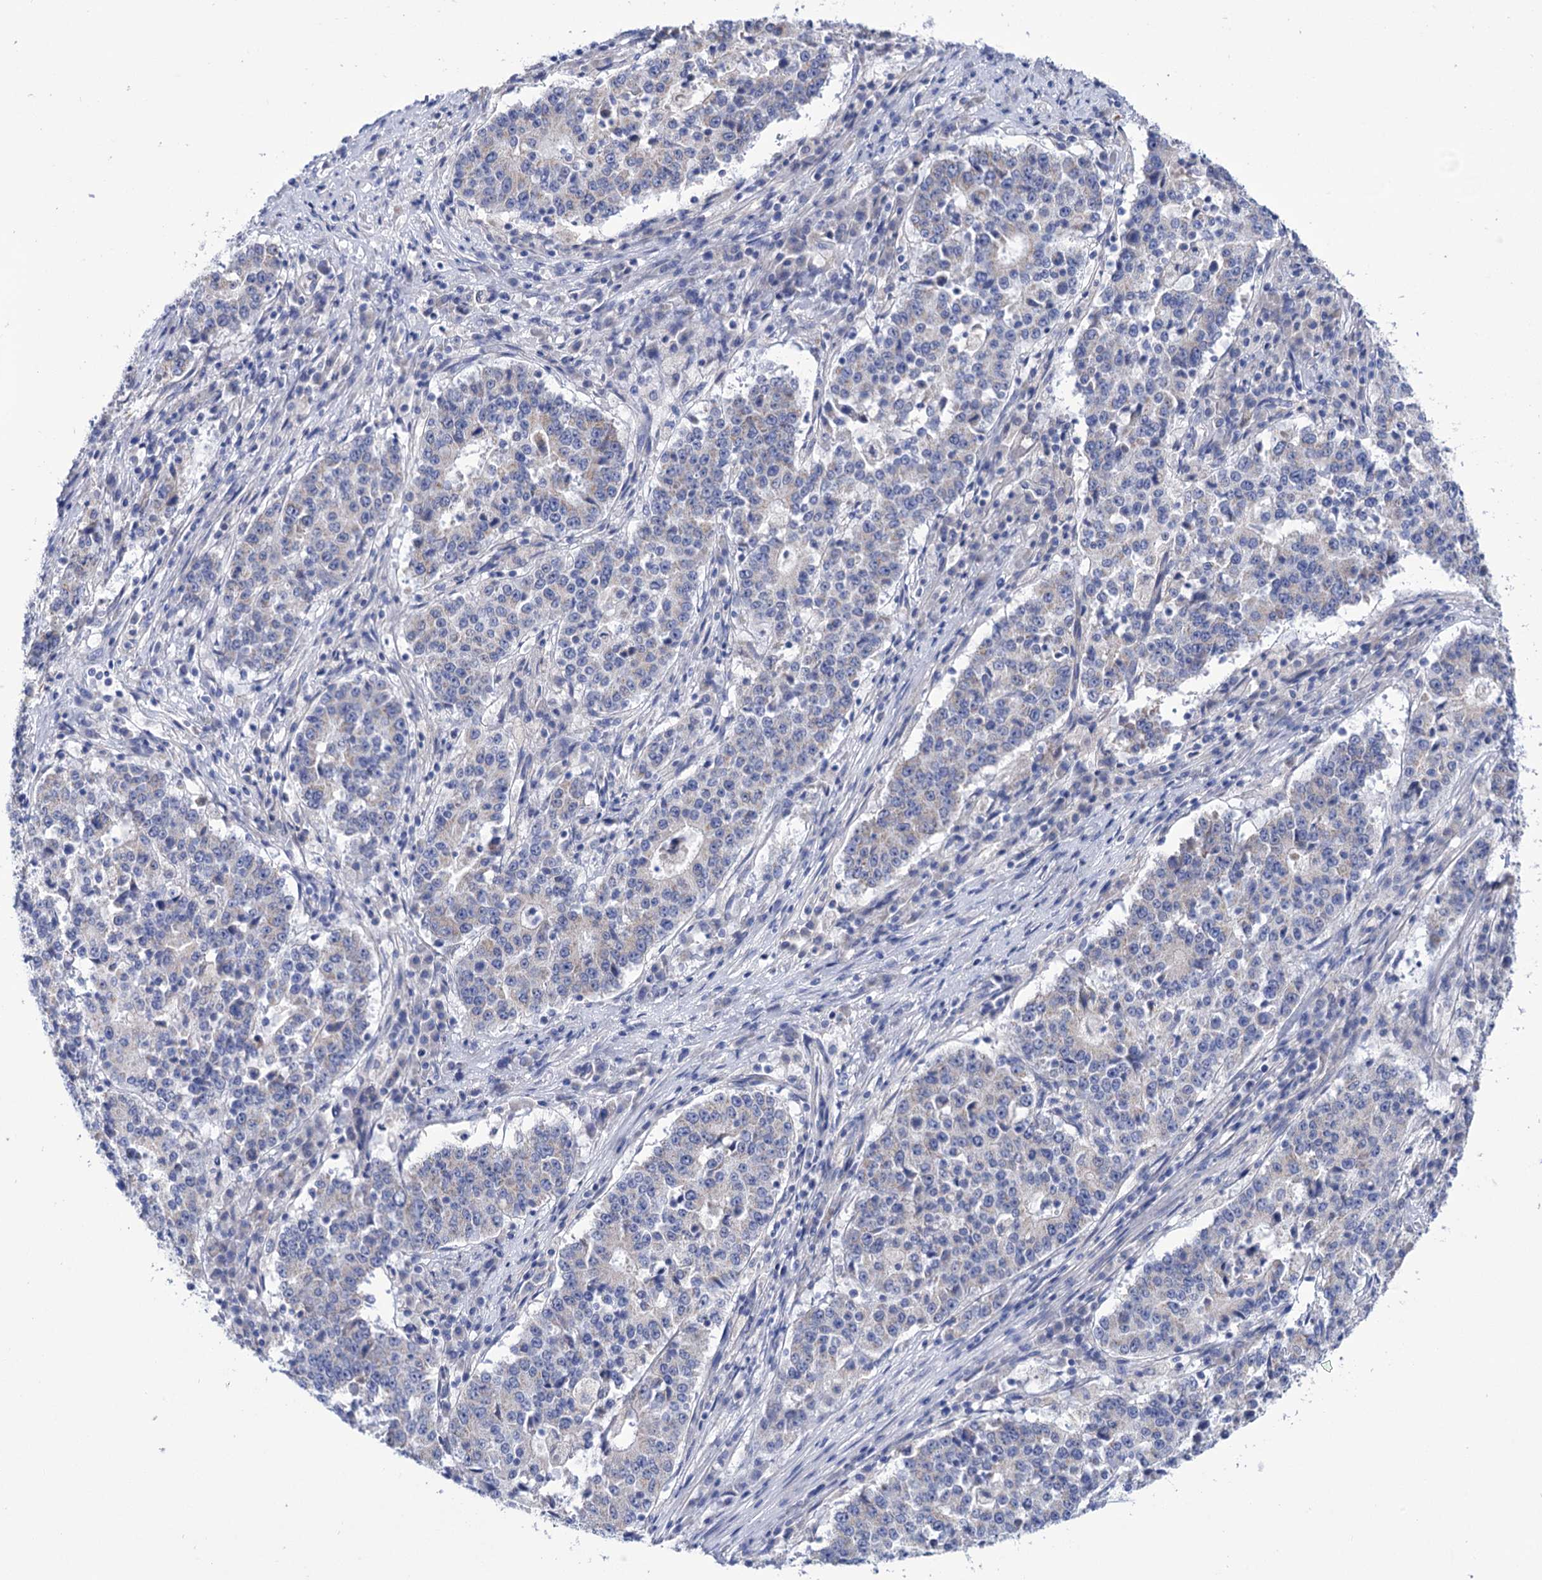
{"staining": {"intensity": "negative", "quantity": "none", "location": "none"}, "tissue": "stomach cancer", "cell_type": "Tumor cells", "image_type": "cancer", "snomed": [{"axis": "morphology", "description": "Adenocarcinoma, NOS"}, {"axis": "topography", "description": "Stomach"}], "caption": "DAB (3,3'-diaminobenzidine) immunohistochemical staining of human adenocarcinoma (stomach) reveals no significant positivity in tumor cells.", "gene": "YARS2", "patient": {"sex": "male", "age": 59}}